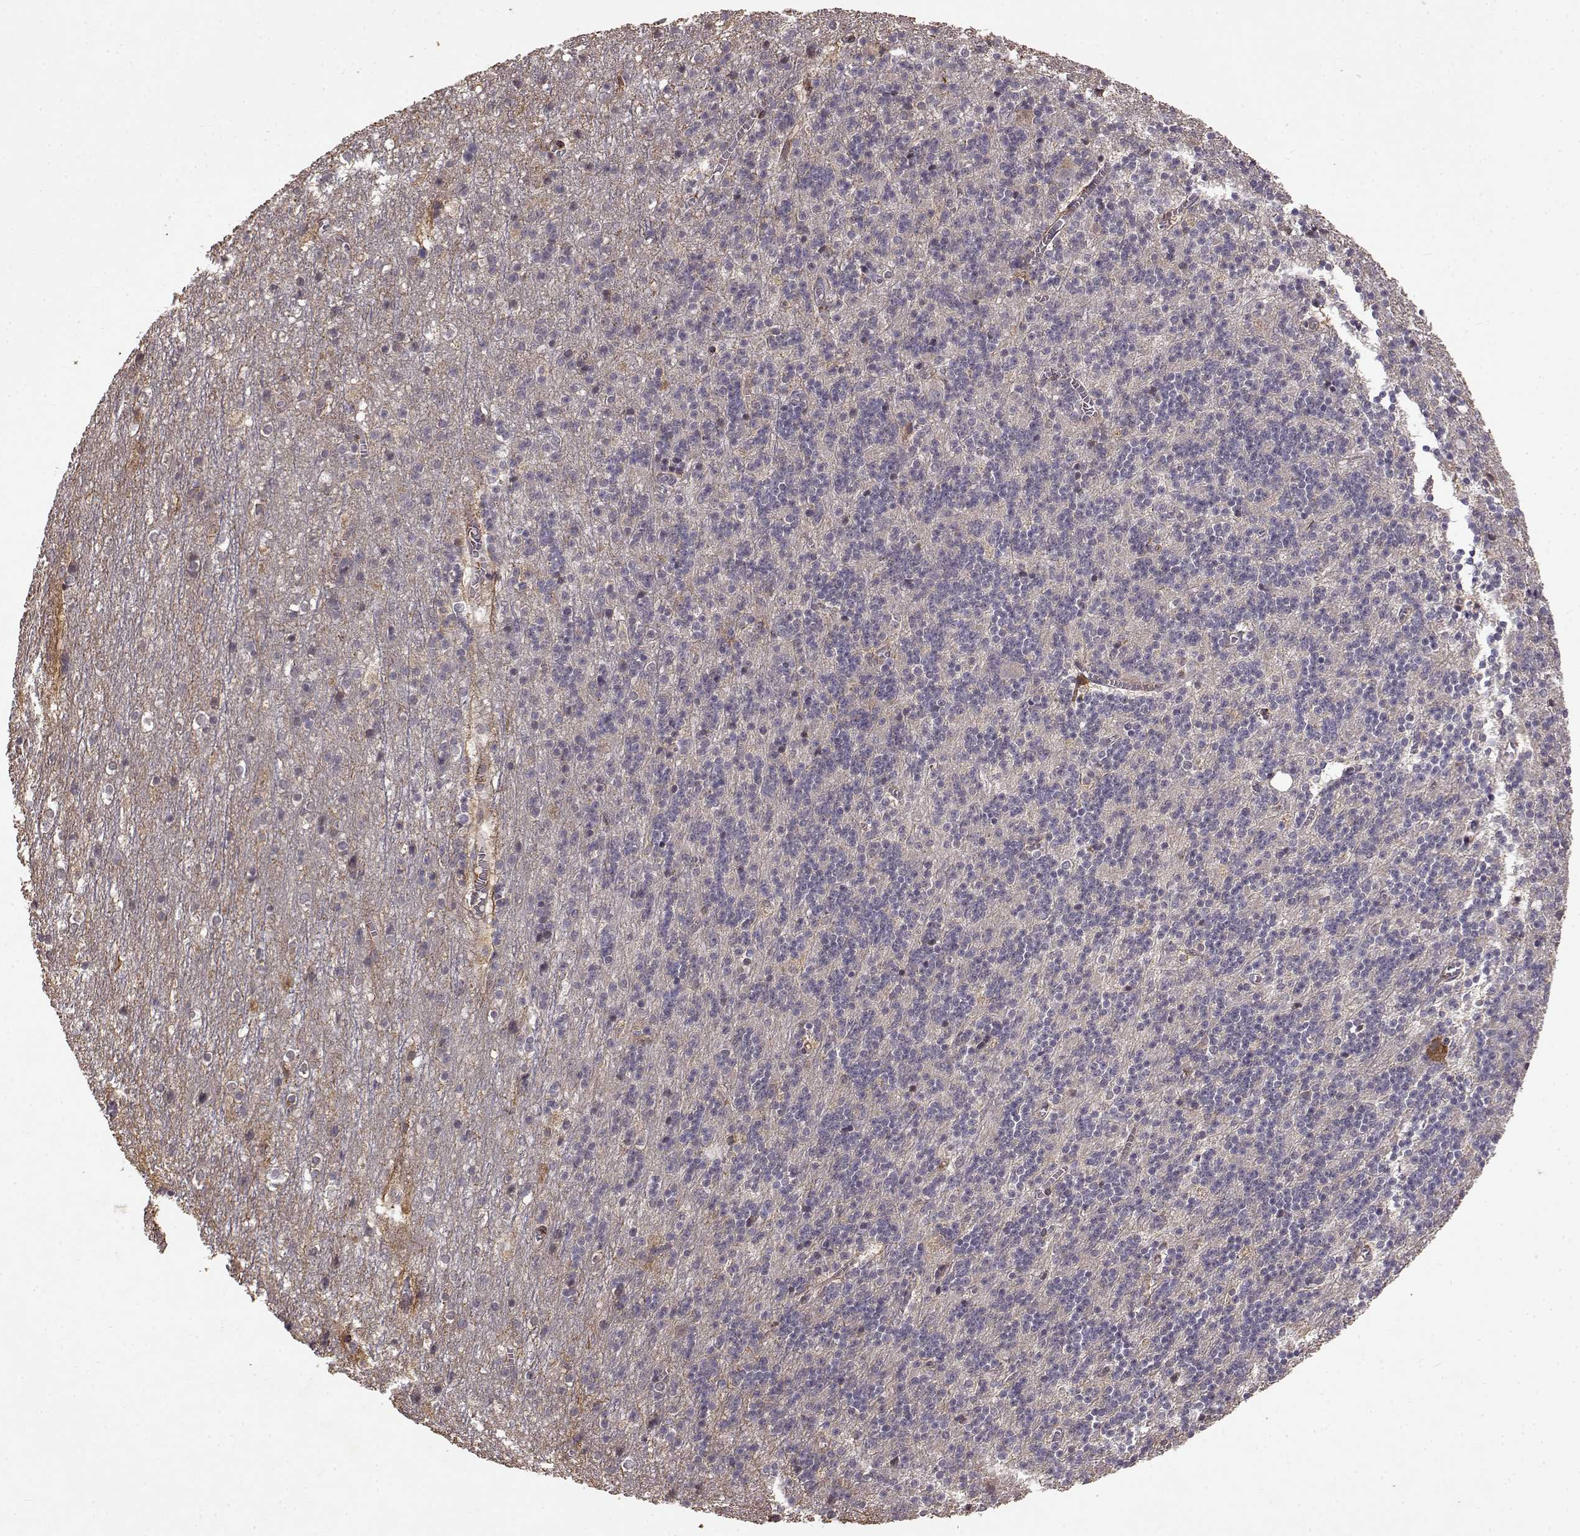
{"staining": {"intensity": "moderate", "quantity": "<25%", "location": "cytoplasmic/membranous"}, "tissue": "cerebellum", "cell_type": "Cells in granular layer", "image_type": "normal", "snomed": [{"axis": "morphology", "description": "Normal tissue, NOS"}, {"axis": "topography", "description": "Cerebellum"}], "caption": "A high-resolution photomicrograph shows immunohistochemistry (IHC) staining of unremarkable cerebellum, which displays moderate cytoplasmic/membranous positivity in about <25% of cells in granular layer. (DAB = brown stain, brightfield microscopy at high magnification).", "gene": "FSTL1", "patient": {"sex": "male", "age": 70}}